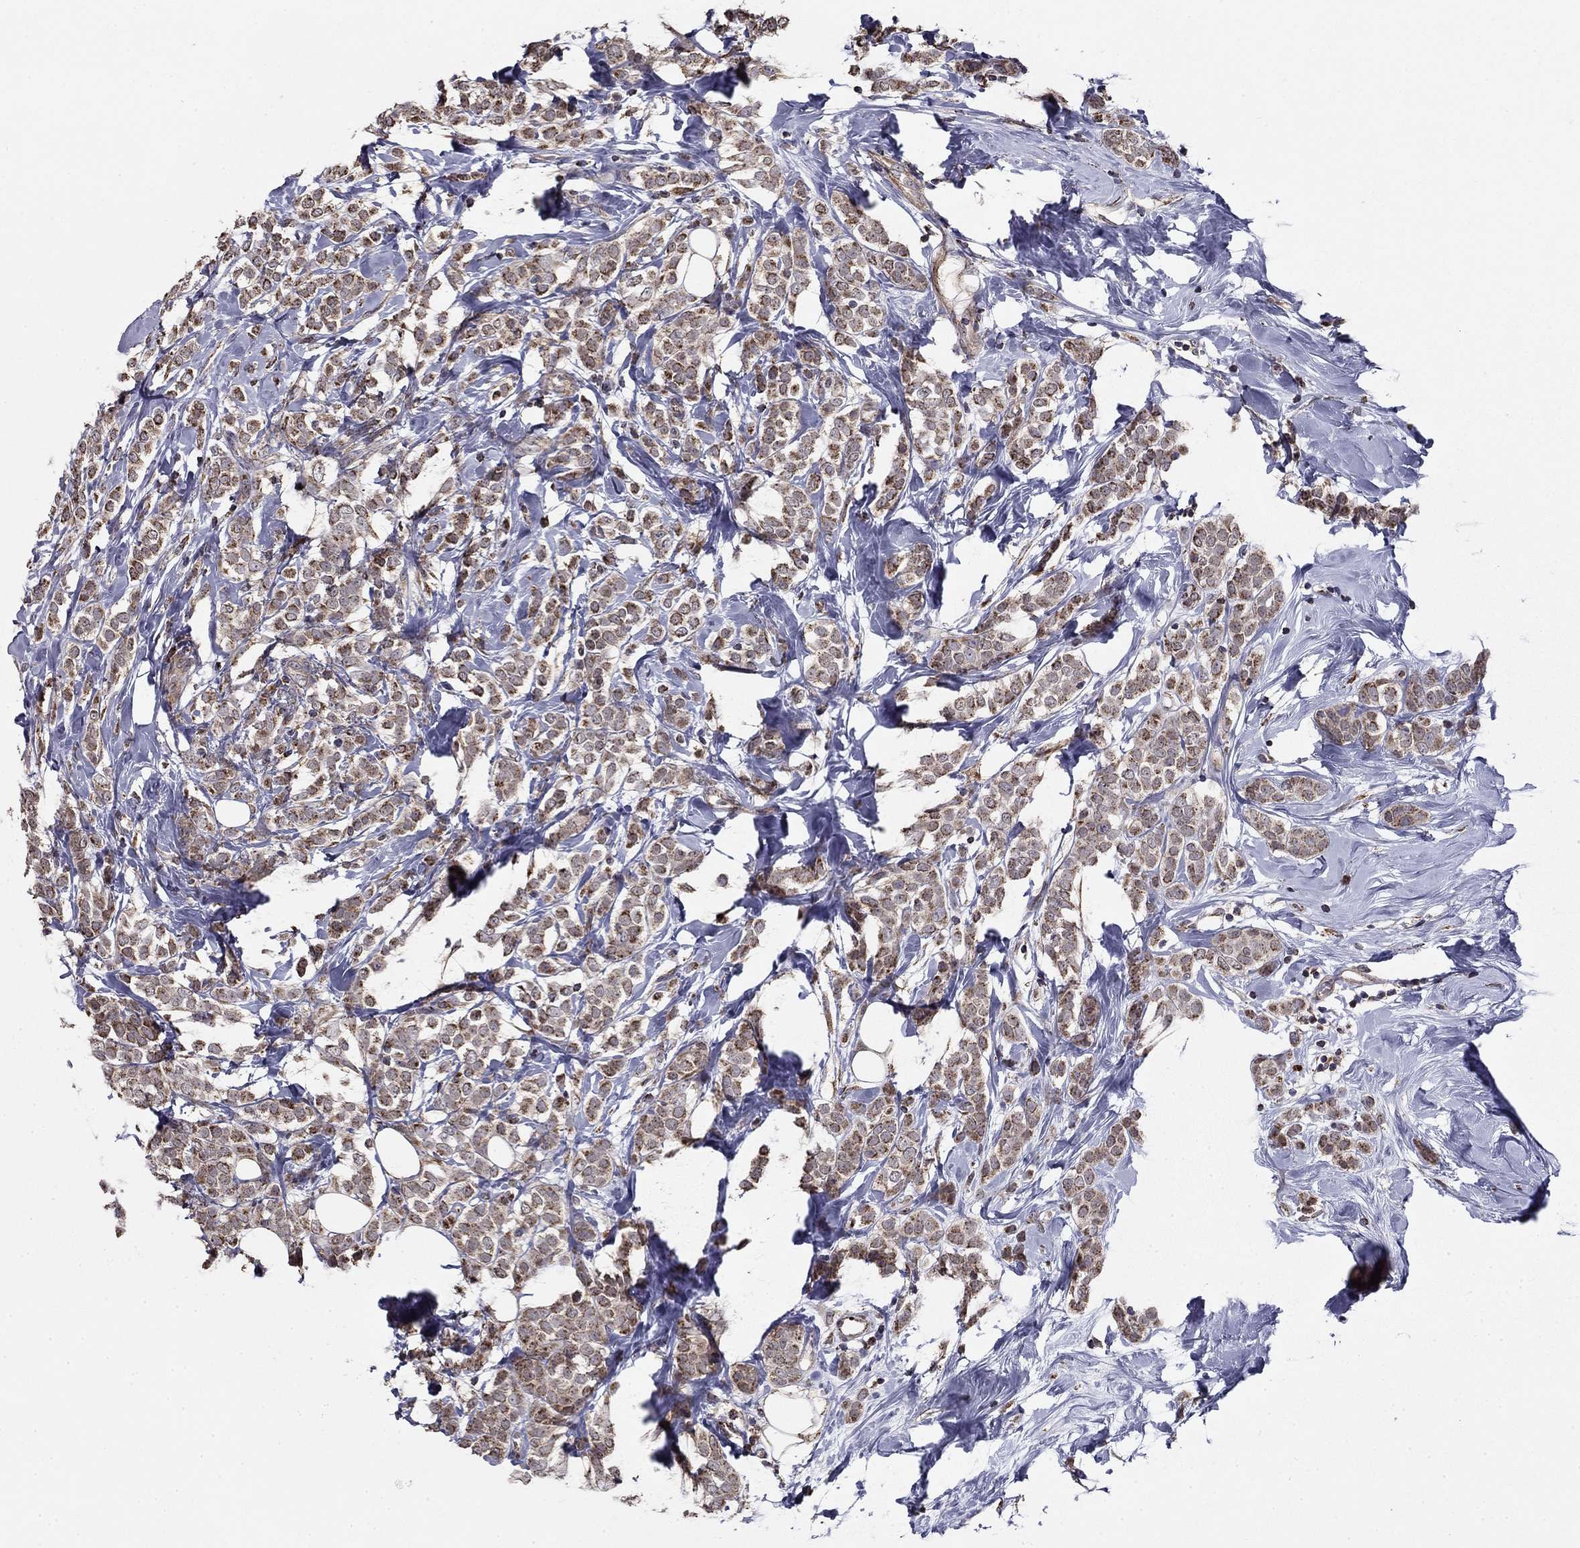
{"staining": {"intensity": "moderate", "quantity": ">75%", "location": "cytoplasmic/membranous"}, "tissue": "breast cancer", "cell_type": "Tumor cells", "image_type": "cancer", "snomed": [{"axis": "morphology", "description": "Lobular carcinoma"}, {"axis": "topography", "description": "Breast"}], "caption": "Moderate cytoplasmic/membranous staining is appreciated in approximately >75% of tumor cells in breast lobular carcinoma.", "gene": "NKIRAS1", "patient": {"sex": "female", "age": 49}}